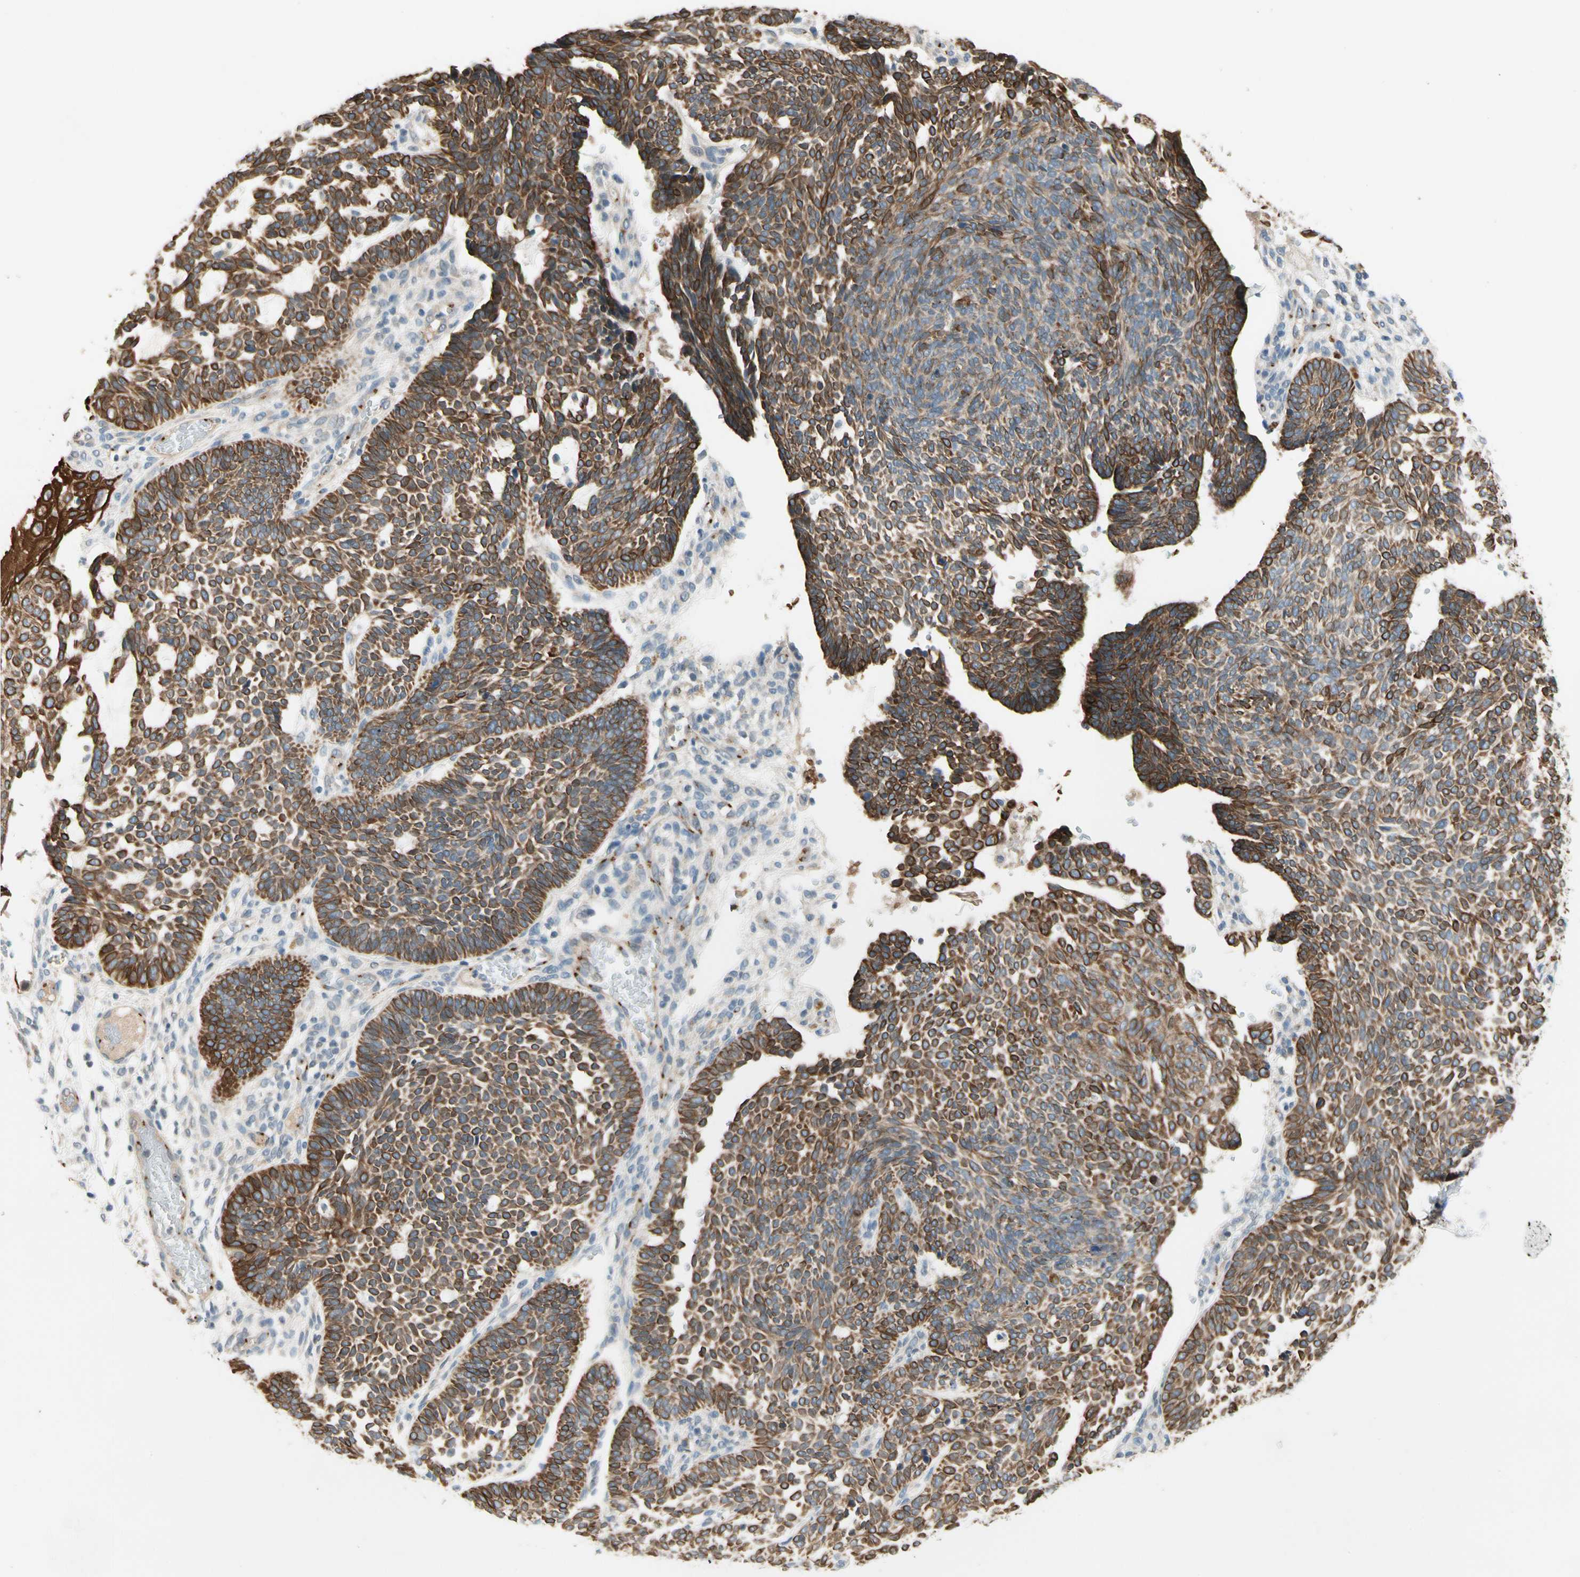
{"staining": {"intensity": "strong", "quantity": ">75%", "location": "cytoplasmic/membranous"}, "tissue": "skin cancer", "cell_type": "Tumor cells", "image_type": "cancer", "snomed": [{"axis": "morphology", "description": "Normal tissue, NOS"}, {"axis": "morphology", "description": "Basal cell carcinoma"}, {"axis": "topography", "description": "Skin"}], "caption": "Protein expression analysis of human skin basal cell carcinoma reveals strong cytoplasmic/membranous staining in approximately >75% of tumor cells. The staining is performed using DAB brown chromogen to label protein expression. The nuclei are counter-stained blue using hematoxylin.", "gene": "MANSC1", "patient": {"sex": "male", "age": 87}}